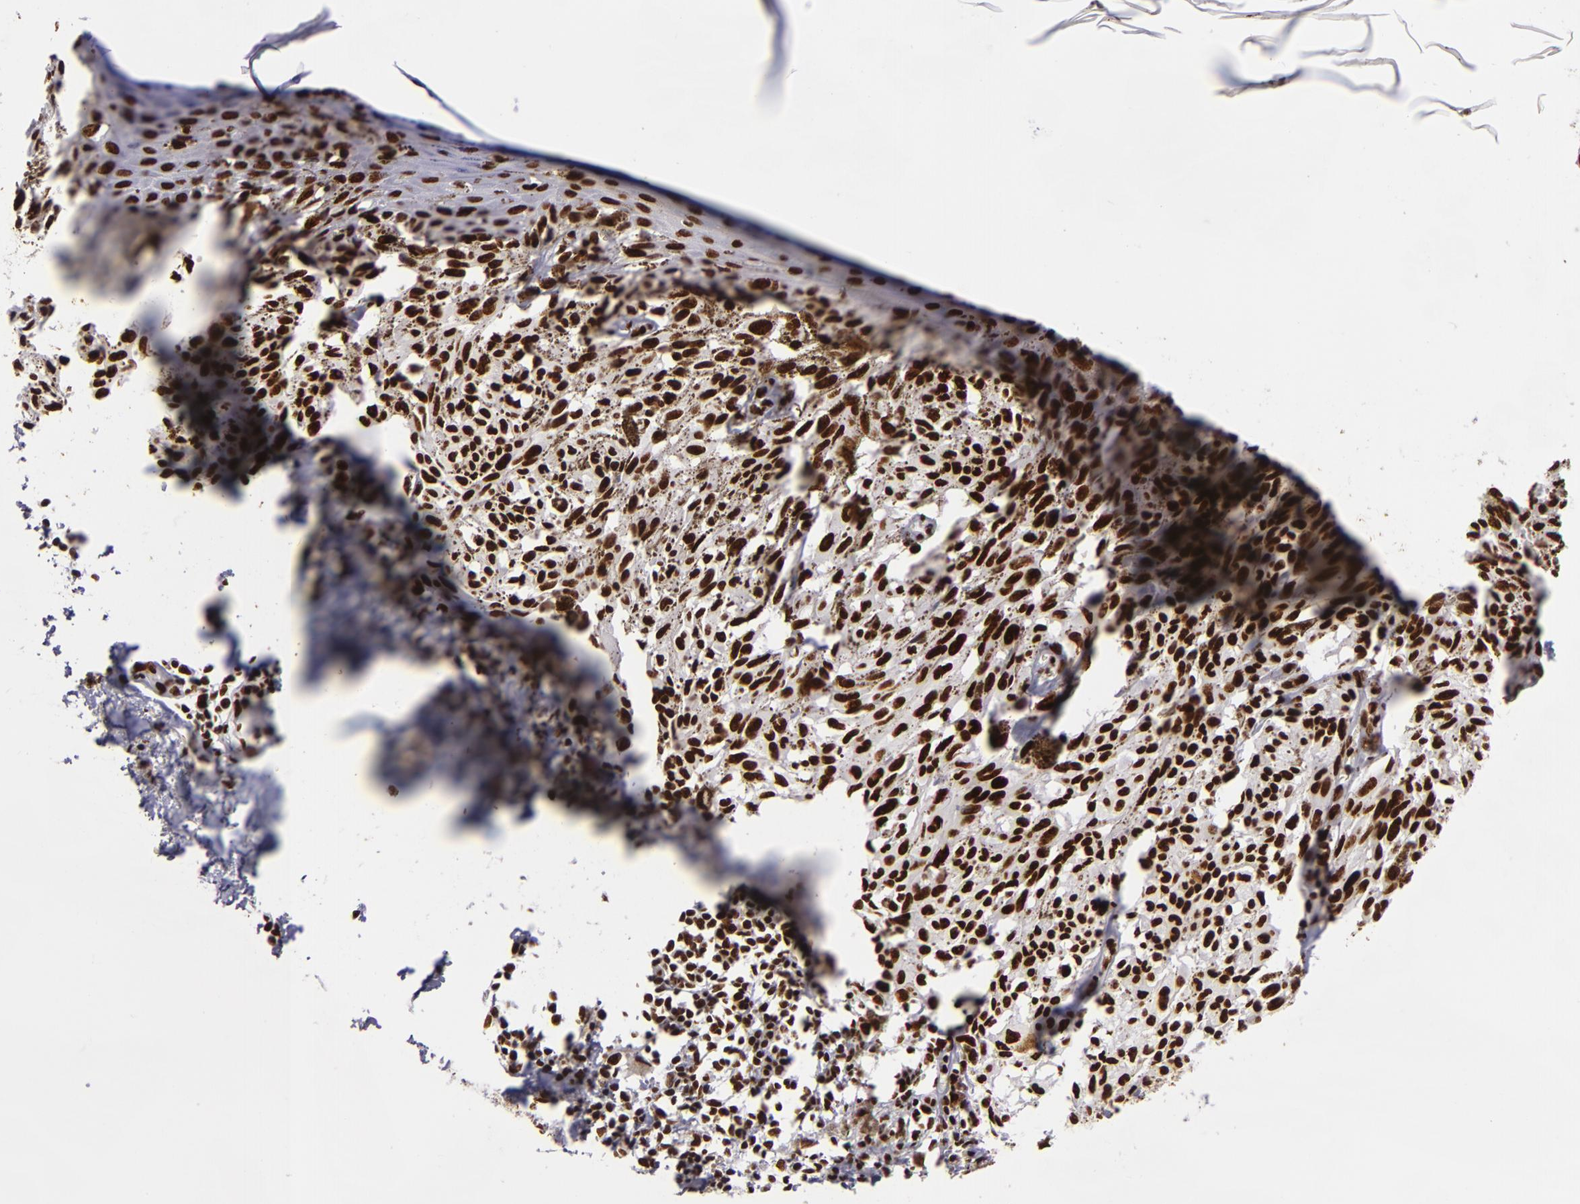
{"staining": {"intensity": "strong", "quantity": ">75%", "location": "nuclear"}, "tissue": "melanoma", "cell_type": "Tumor cells", "image_type": "cancer", "snomed": [{"axis": "morphology", "description": "Malignant melanoma, NOS"}, {"axis": "topography", "description": "Skin"}], "caption": "Malignant melanoma stained with a brown dye demonstrates strong nuclear positive staining in approximately >75% of tumor cells.", "gene": "SAFB", "patient": {"sex": "female", "age": 72}}